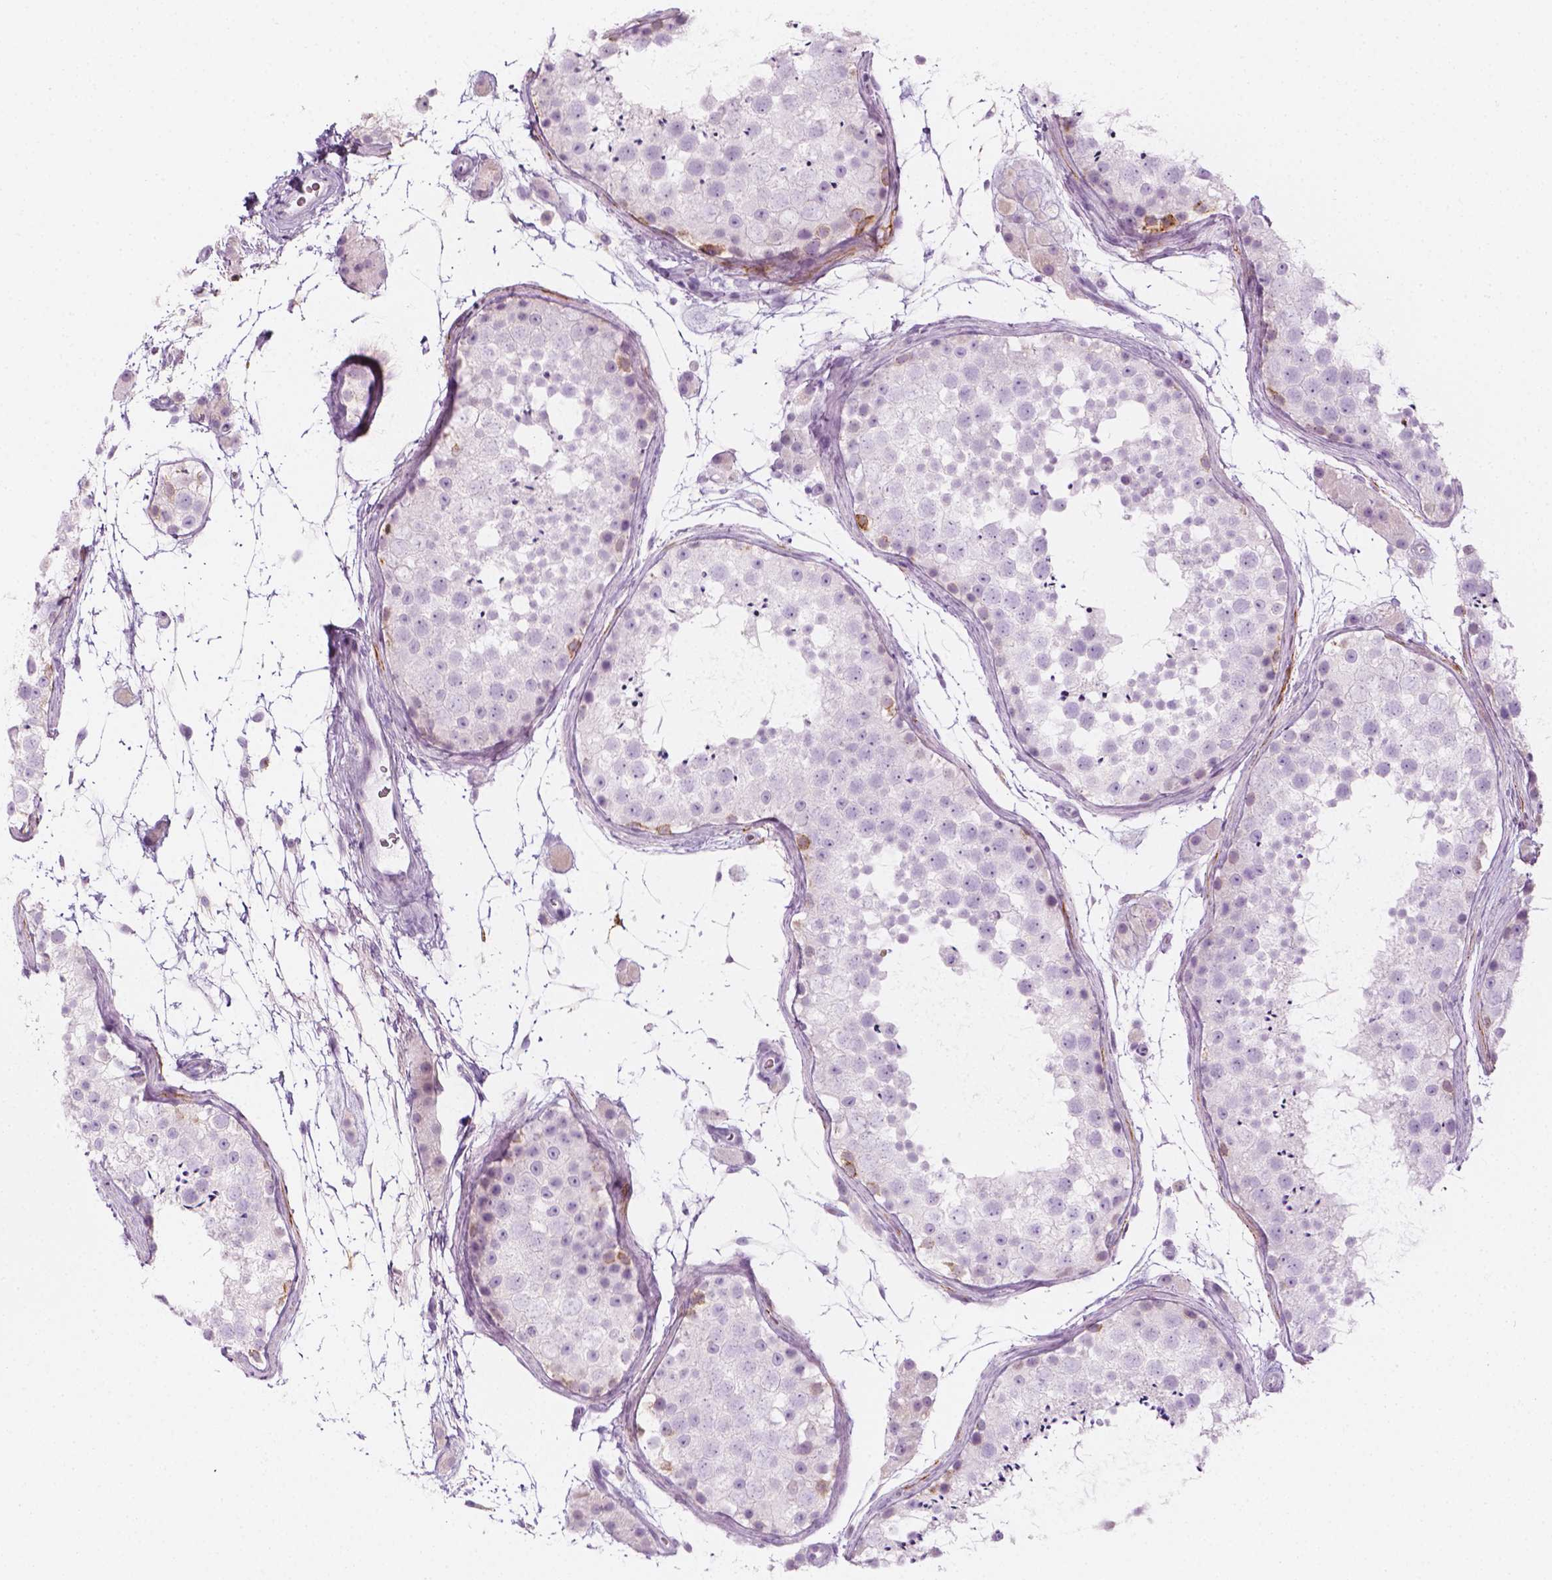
{"staining": {"intensity": "moderate", "quantity": "<25%", "location": "cytoplasmic/membranous"}, "tissue": "testis", "cell_type": "Cells in seminiferous ducts", "image_type": "normal", "snomed": [{"axis": "morphology", "description": "Normal tissue, NOS"}, {"axis": "topography", "description": "Testis"}], "caption": "Immunohistochemical staining of benign human testis exhibits low levels of moderate cytoplasmic/membranous expression in approximately <25% of cells in seminiferous ducts.", "gene": "CES1", "patient": {"sex": "male", "age": 41}}